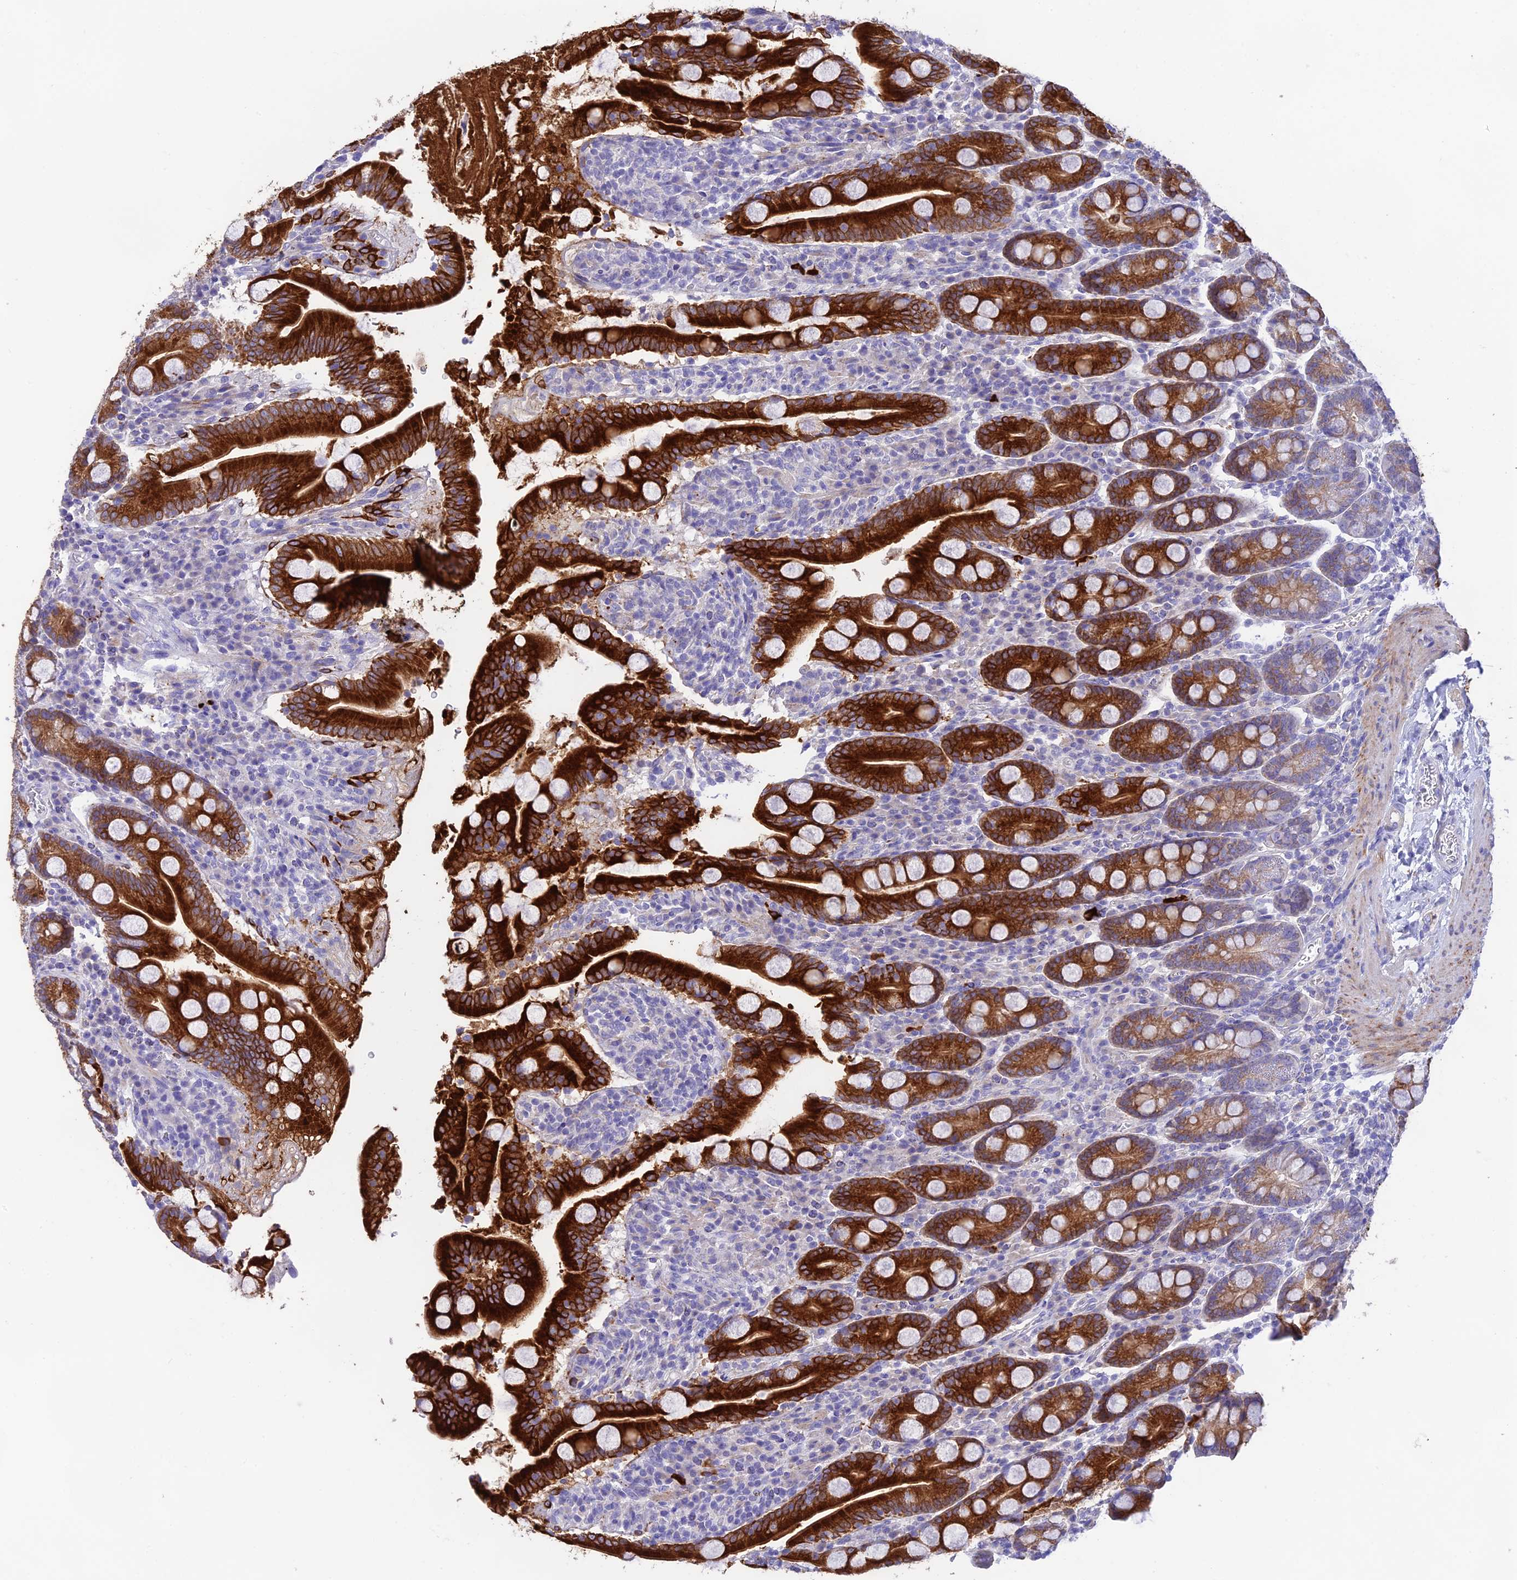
{"staining": {"intensity": "strong", "quantity": ">75%", "location": "cytoplasmic/membranous"}, "tissue": "duodenum", "cell_type": "Glandular cells", "image_type": "normal", "snomed": [{"axis": "morphology", "description": "Normal tissue, NOS"}, {"axis": "topography", "description": "Duodenum"}], "caption": "A brown stain labels strong cytoplasmic/membranous staining of a protein in glandular cells of normal human duodenum.", "gene": "HSD17B2", "patient": {"sex": "male", "age": 35}}